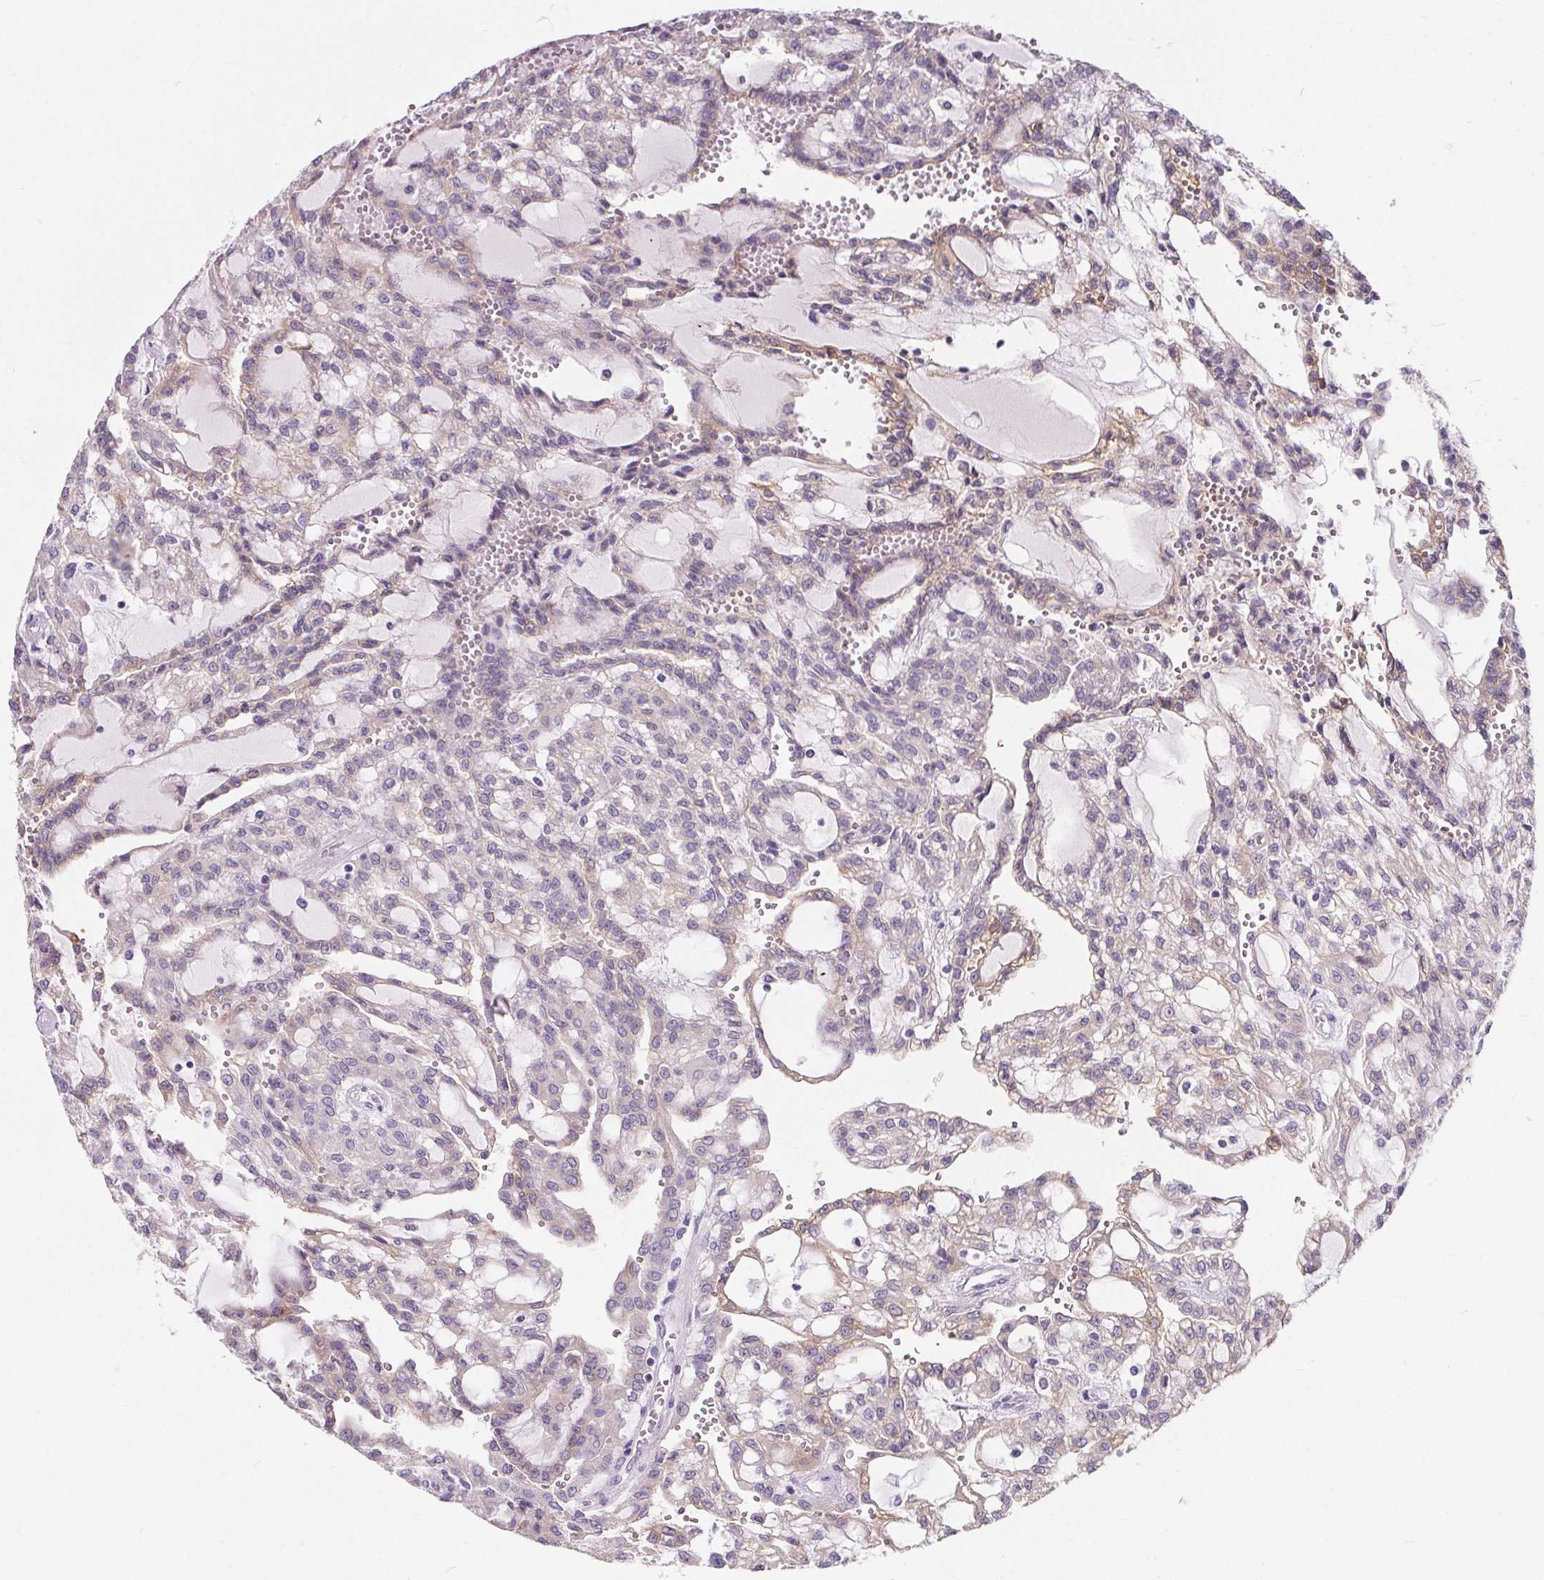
{"staining": {"intensity": "weak", "quantity": "<25%", "location": "cytoplasmic/membranous"}, "tissue": "renal cancer", "cell_type": "Tumor cells", "image_type": "cancer", "snomed": [{"axis": "morphology", "description": "Adenocarcinoma, NOS"}, {"axis": "topography", "description": "Kidney"}], "caption": "Tumor cells are negative for protein expression in human adenocarcinoma (renal).", "gene": "ADRB1", "patient": {"sex": "male", "age": 63}}